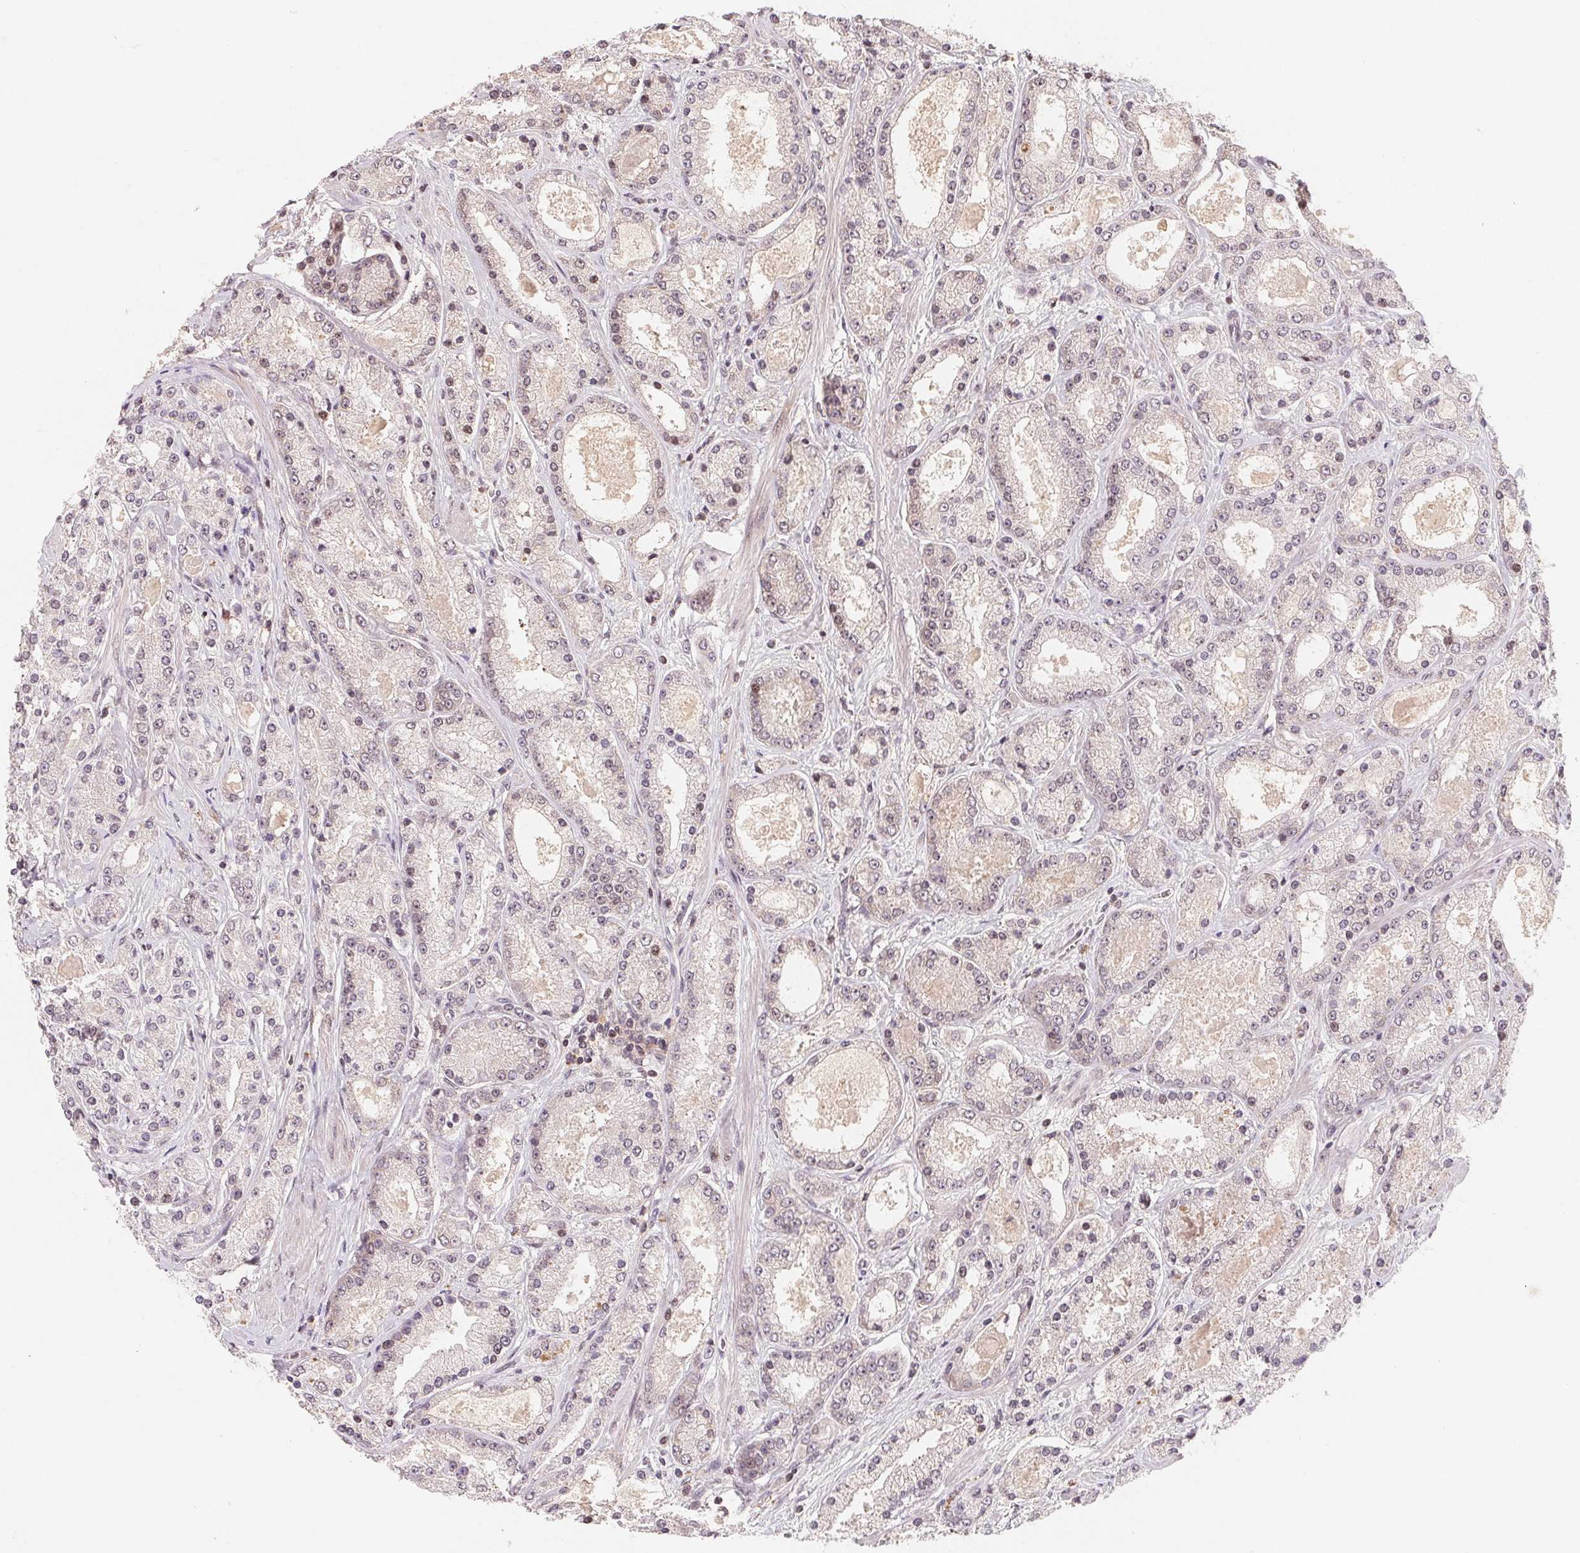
{"staining": {"intensity": "negative", "quantity": "none", "location": "none"}, "tissue": "prostate cancer", "cell_type": "Tumor cells", "image_type": "cancer", "snomed": [{"axis": "morphology", "description": "Adenocarcinoma, High grade"}, {"axis": "topography", "description": "Prostate"}], "caption": "This micrograph is of prostate cancer stained with immunohistochemistry to label a protein in brown with the nuclei are counter-stained blue. There is no staining in tumor cells.", "gene": "HMGN3", "patient": {"sex": "male", "age": 67}}